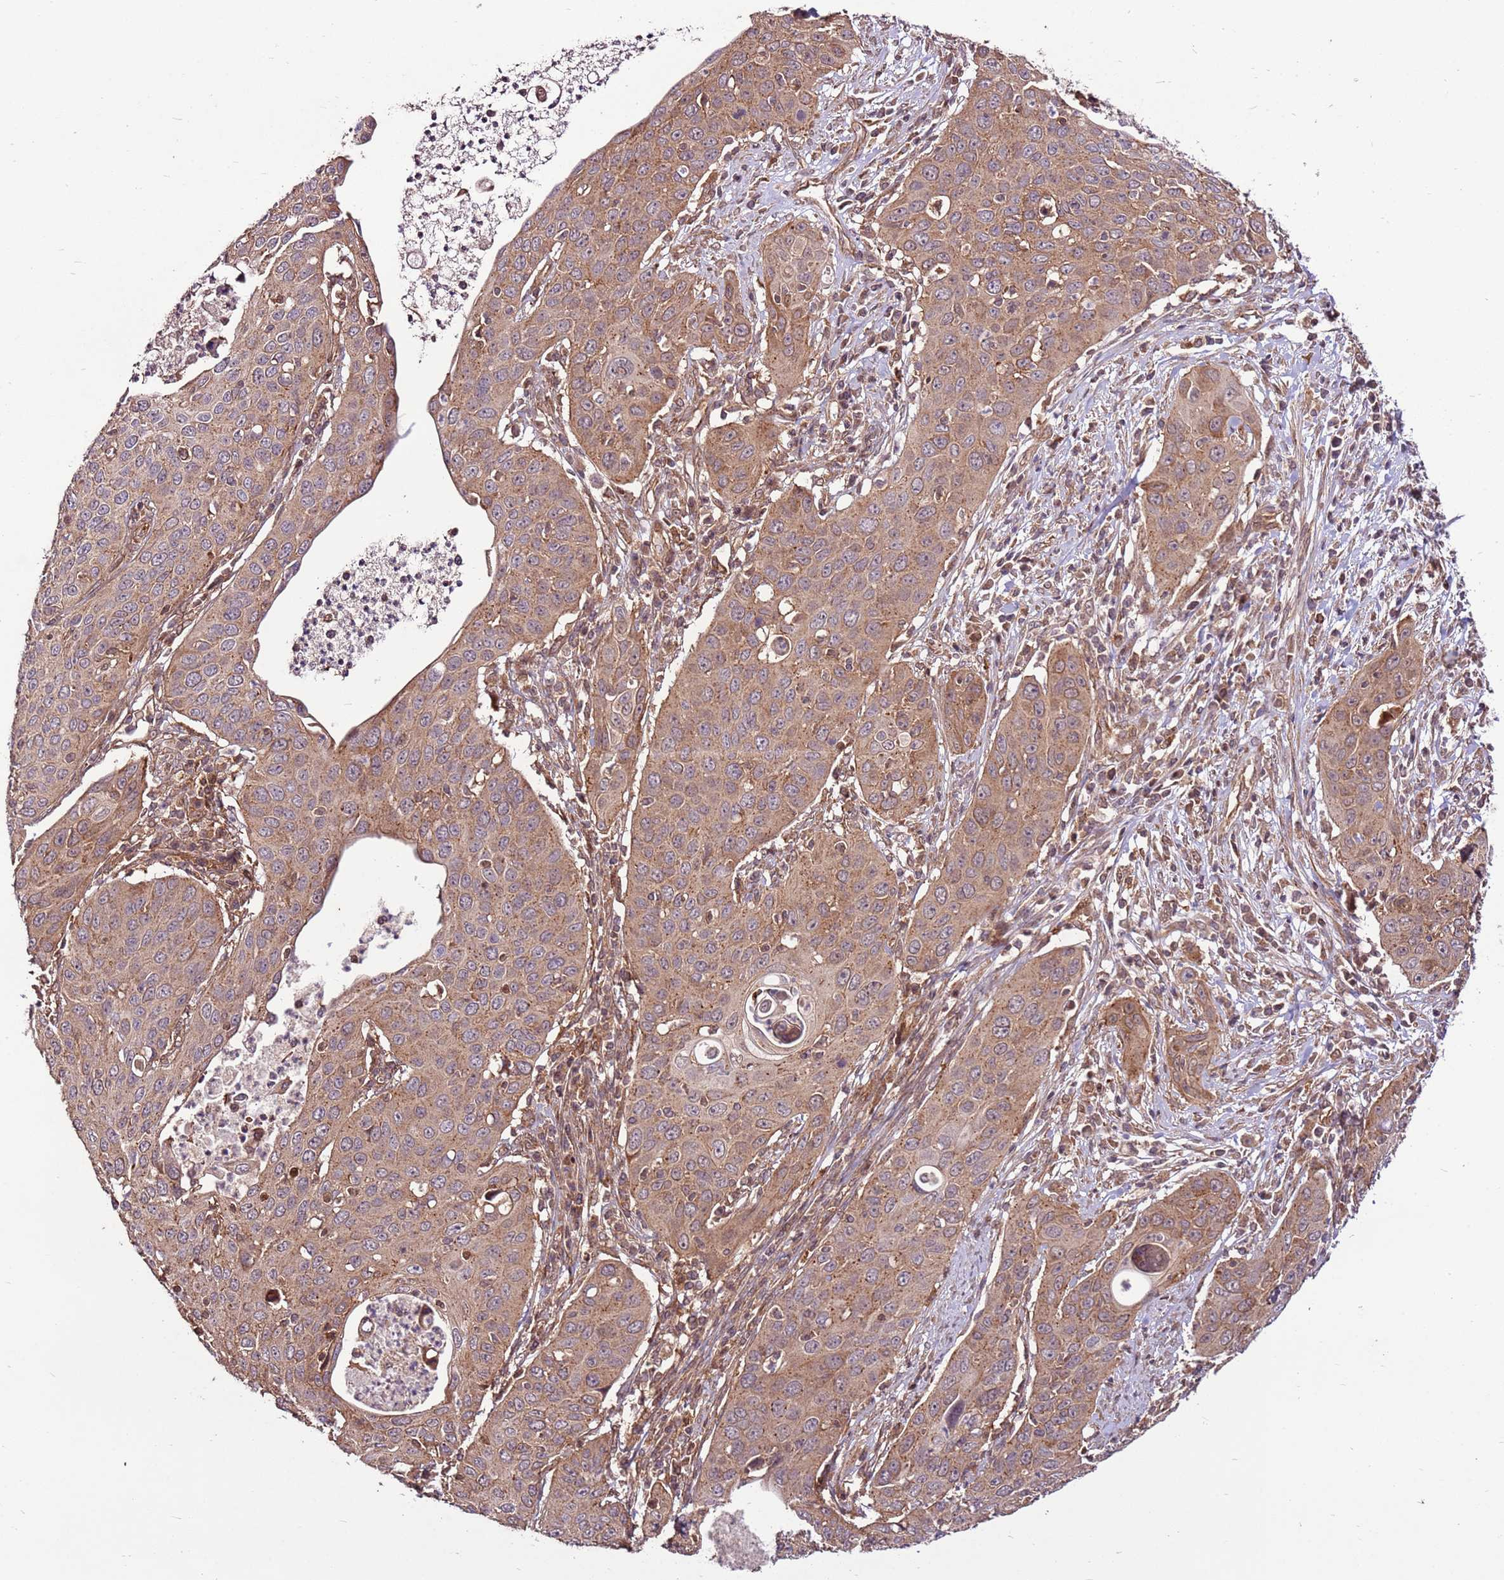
{"staining": {"intensity": "moderate", "quantity": ">75%", "location": "cytoplasmic/membranous"}, "tissue": "cervical cancer", "cell_type": "Tumor cells", "image_type": "cancer", "snomed": [{"axis": "morphology", "description": "Squamous cell carcinoma, NOS"}, {"axis": "topography", "description": "Cervix"}], "caption": "DAB immunohistochemical staining of cervical squamous cell carcinoma reveals moderate cytoplasmic/membranous protein positivity in approximately >75% of tumor cells. (IHC, brightfield microscopy, high magnification).", "gene": "CCDC112", "patient": {"sex": "female", "age": 36}}